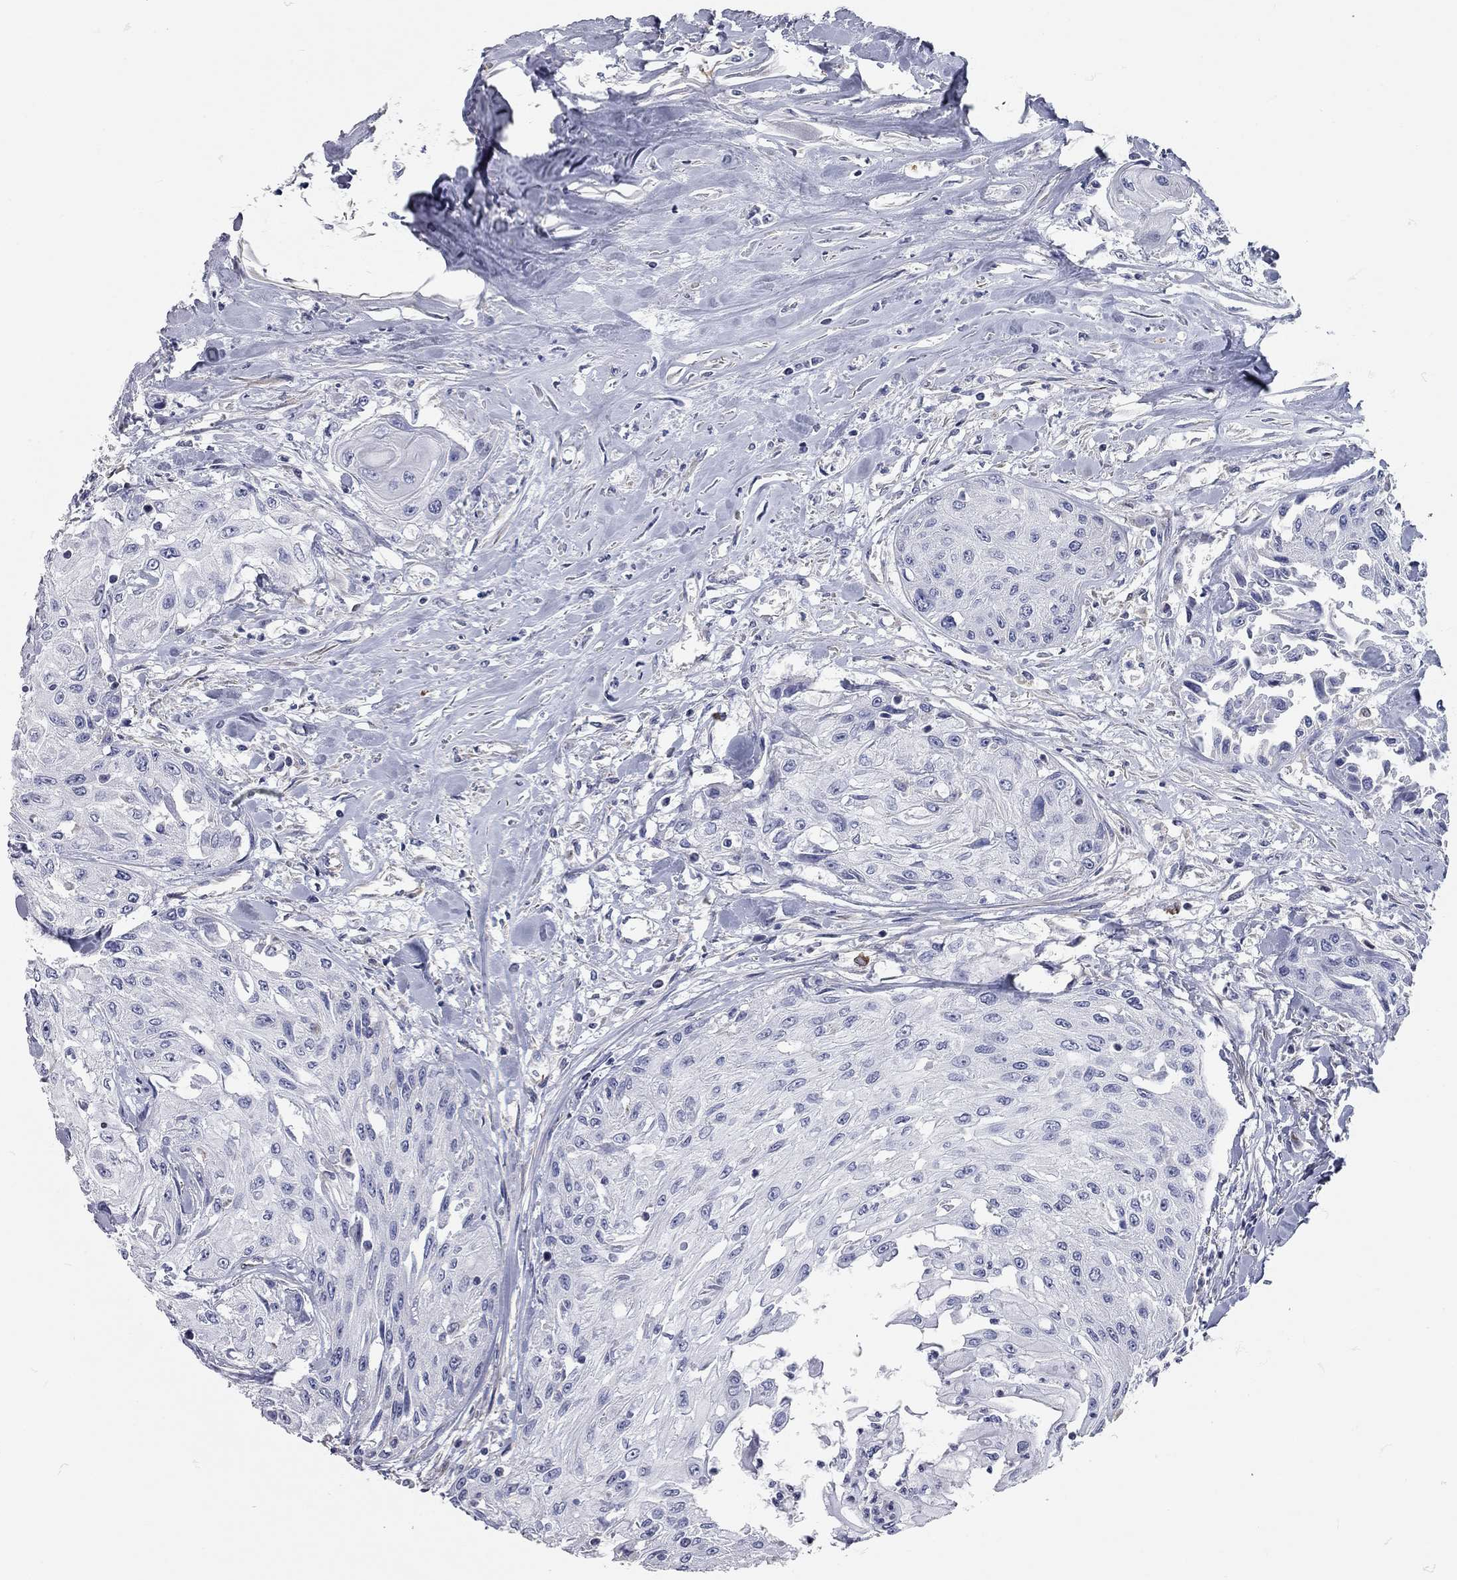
{"staining": {"intensity": "negative", "quantity": "none", "location": "none"}, "tissue": "head and neck cancer", "cell_type": "Tumor cells", "image_type": "cancer", "snomed": [{"axis": "morphology", "description": "Normal tissue, NOS"}, {"axis": "morphology", "description": "Squamous cell carcinoma, NOS"}, {"axis": "topography", "description": "Oral tissue"}, {"axis": "topography", "description": "Peripheral nerve tissue"}, {"axis": "topography", "description": "Head-Neck"}], "caption": "Immunohistochemical staining of squamous cell carcinoma (head and neck) demonstrates no significant expression in tumor cells. The staining is performed using DAB brown chromogen with nuclei counter-stained in using hematoxylin.", "gene": "C10orf90", "patient": {"sex": "female", "age": 59}}